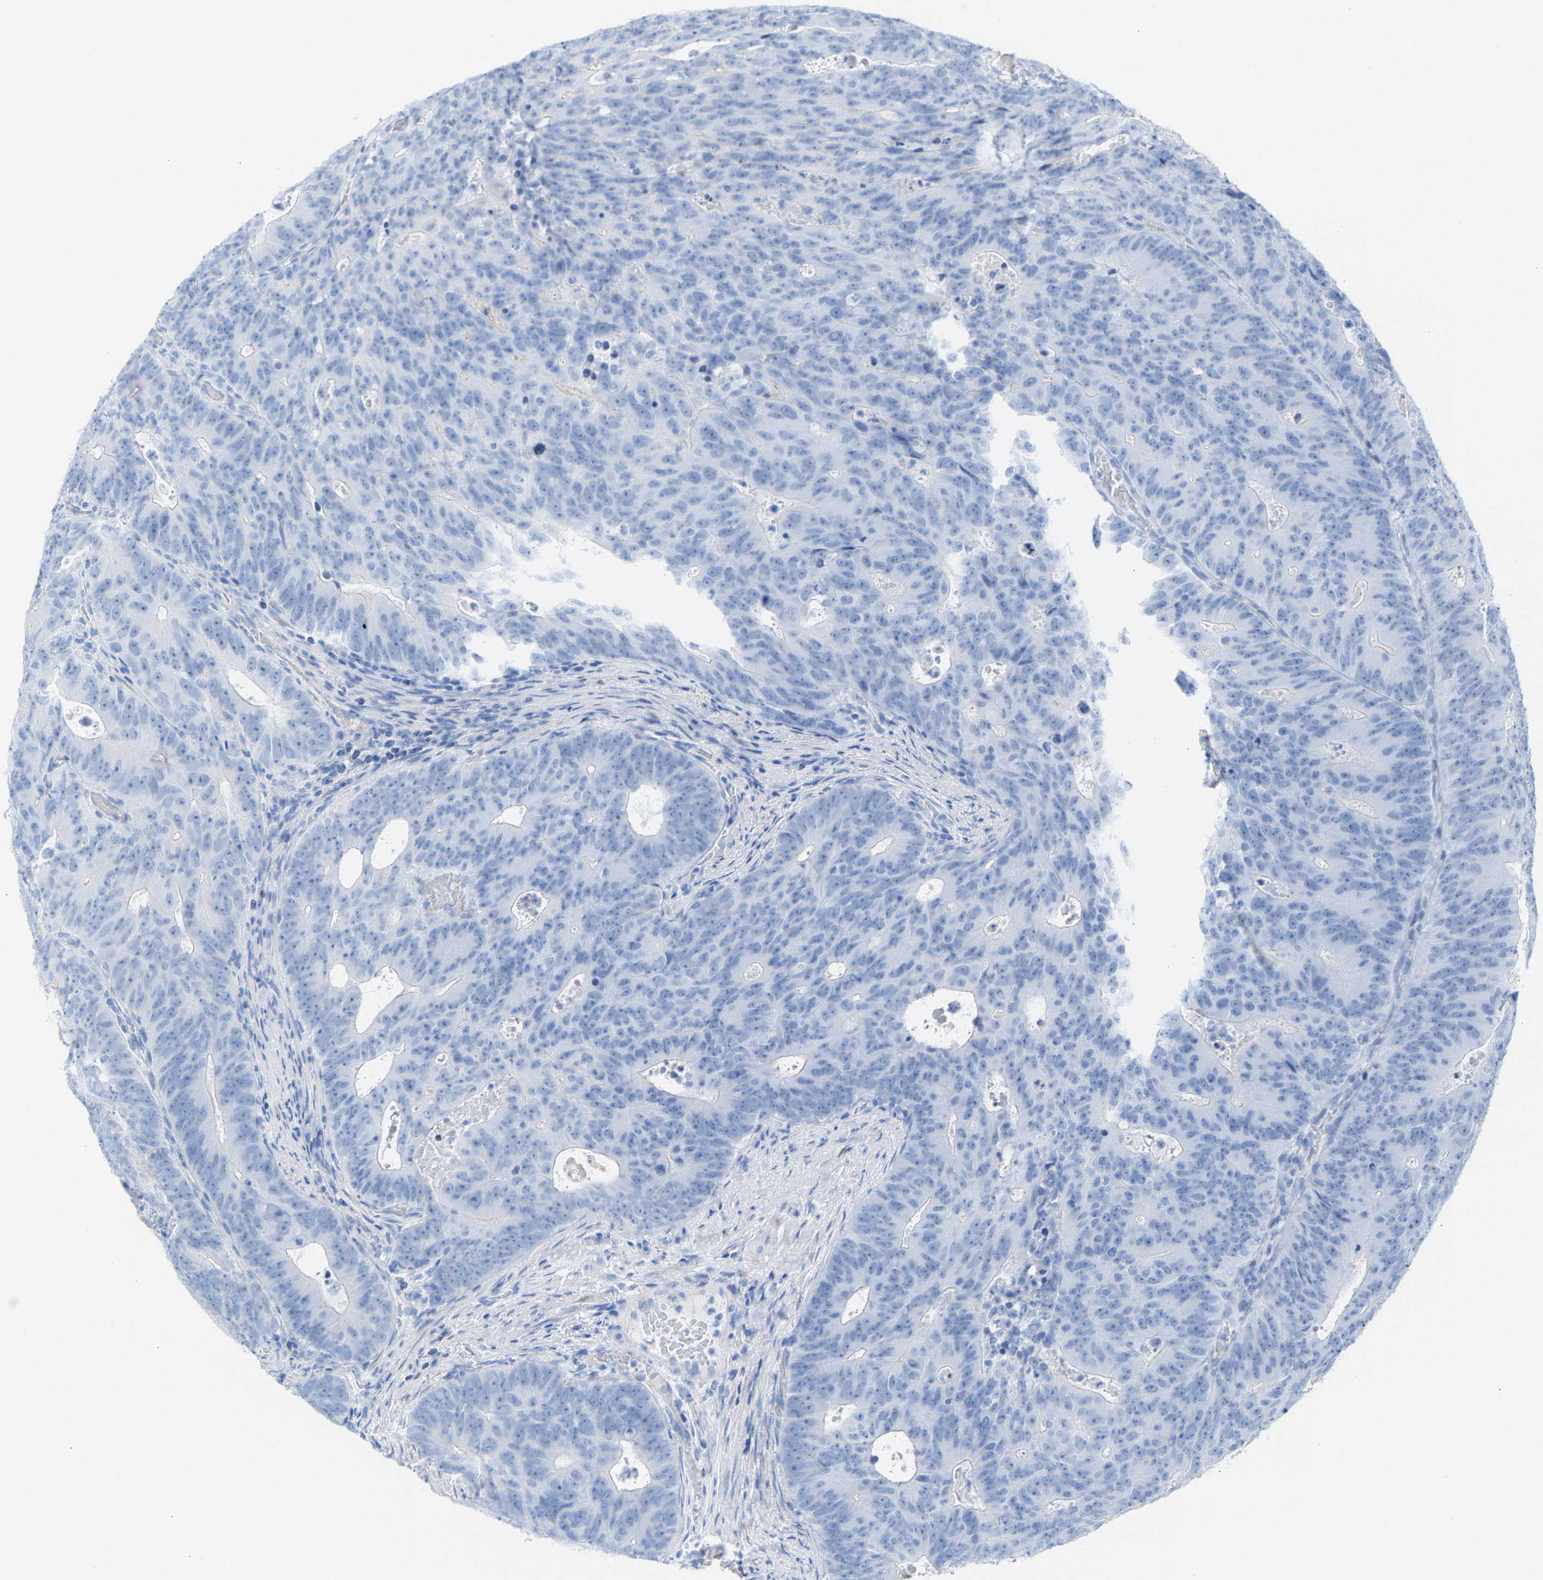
{"staining": {"intensity": "negative", "quantity": "none", "location": "none"}, "tissue": "colorectal cancer", "cell_type": "Tumor cells", "image_type": "cancer", "snomed": [{"axis": "morphology", "description": "Adenocarcinoma, NOS"}, {"axis": "topography", "description": "Colon"}], "caption": "High magnification brightfield microscopy of colorectal cancer (adenocarcinoma) stained with DAB (3,3'-diaminobenzidine) (brown) and counterstained with hematoxylin (blue): tumor cells show no significant expression.", "gene": "CPA1", "patient": {"sex": "male", "age": 87}}